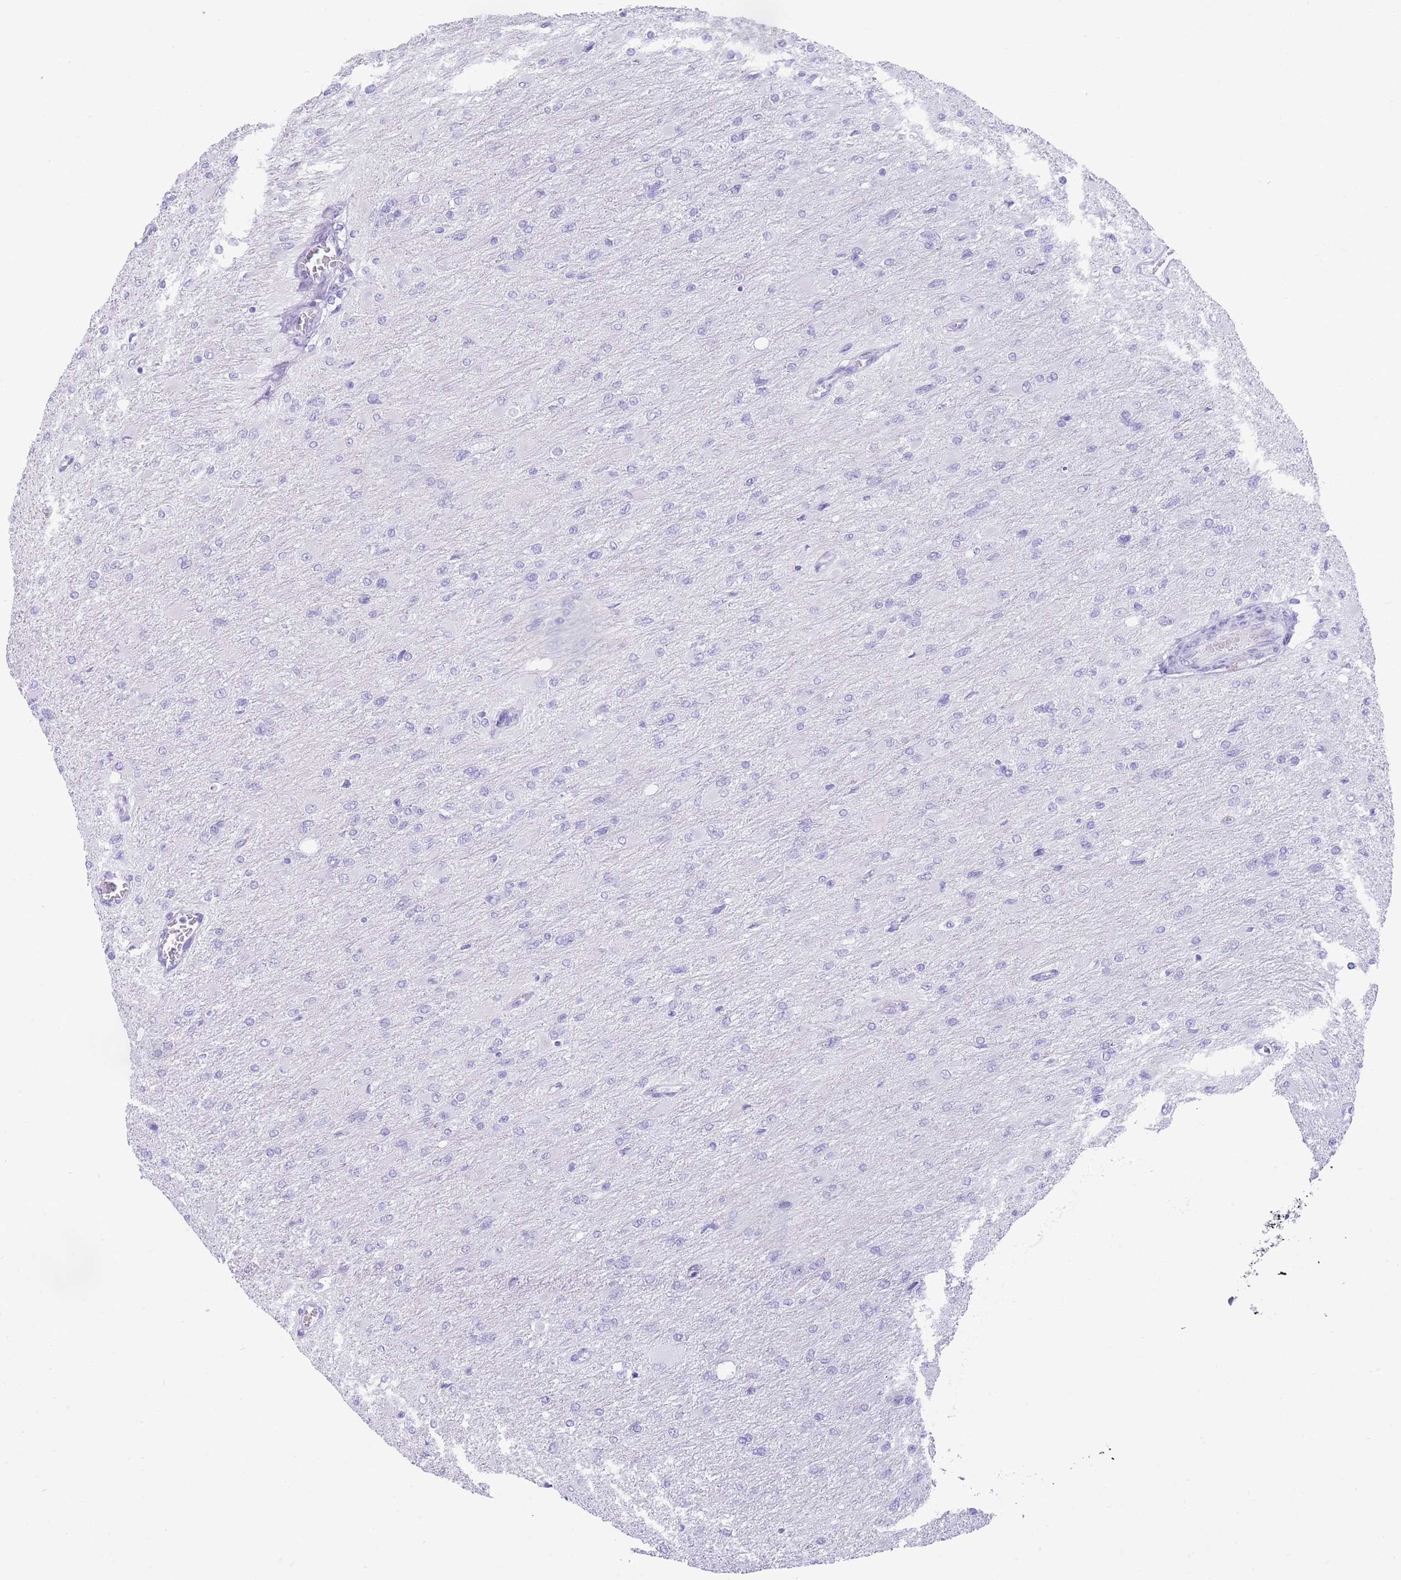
{"staining": {"intensity": "negative", "quantity": "none", "location": "none"}, "tissue": "glioma", "cell_type": "Tumor cells", "image_type": "cancer", "snomed": [{"axis": "morphology", "description": "Glioma, malignant, High grade"}, {"axis": "topography", "description": "Cerebral cortex"}], "caption": "A histopathology image of human glioma is negative for staining in tumor cells. (DAB immunohistochemistry (IHC) with hematoxylin counter stain).", "gene": "ELOA2", "patient": {"sex": "female", "age": 36}}